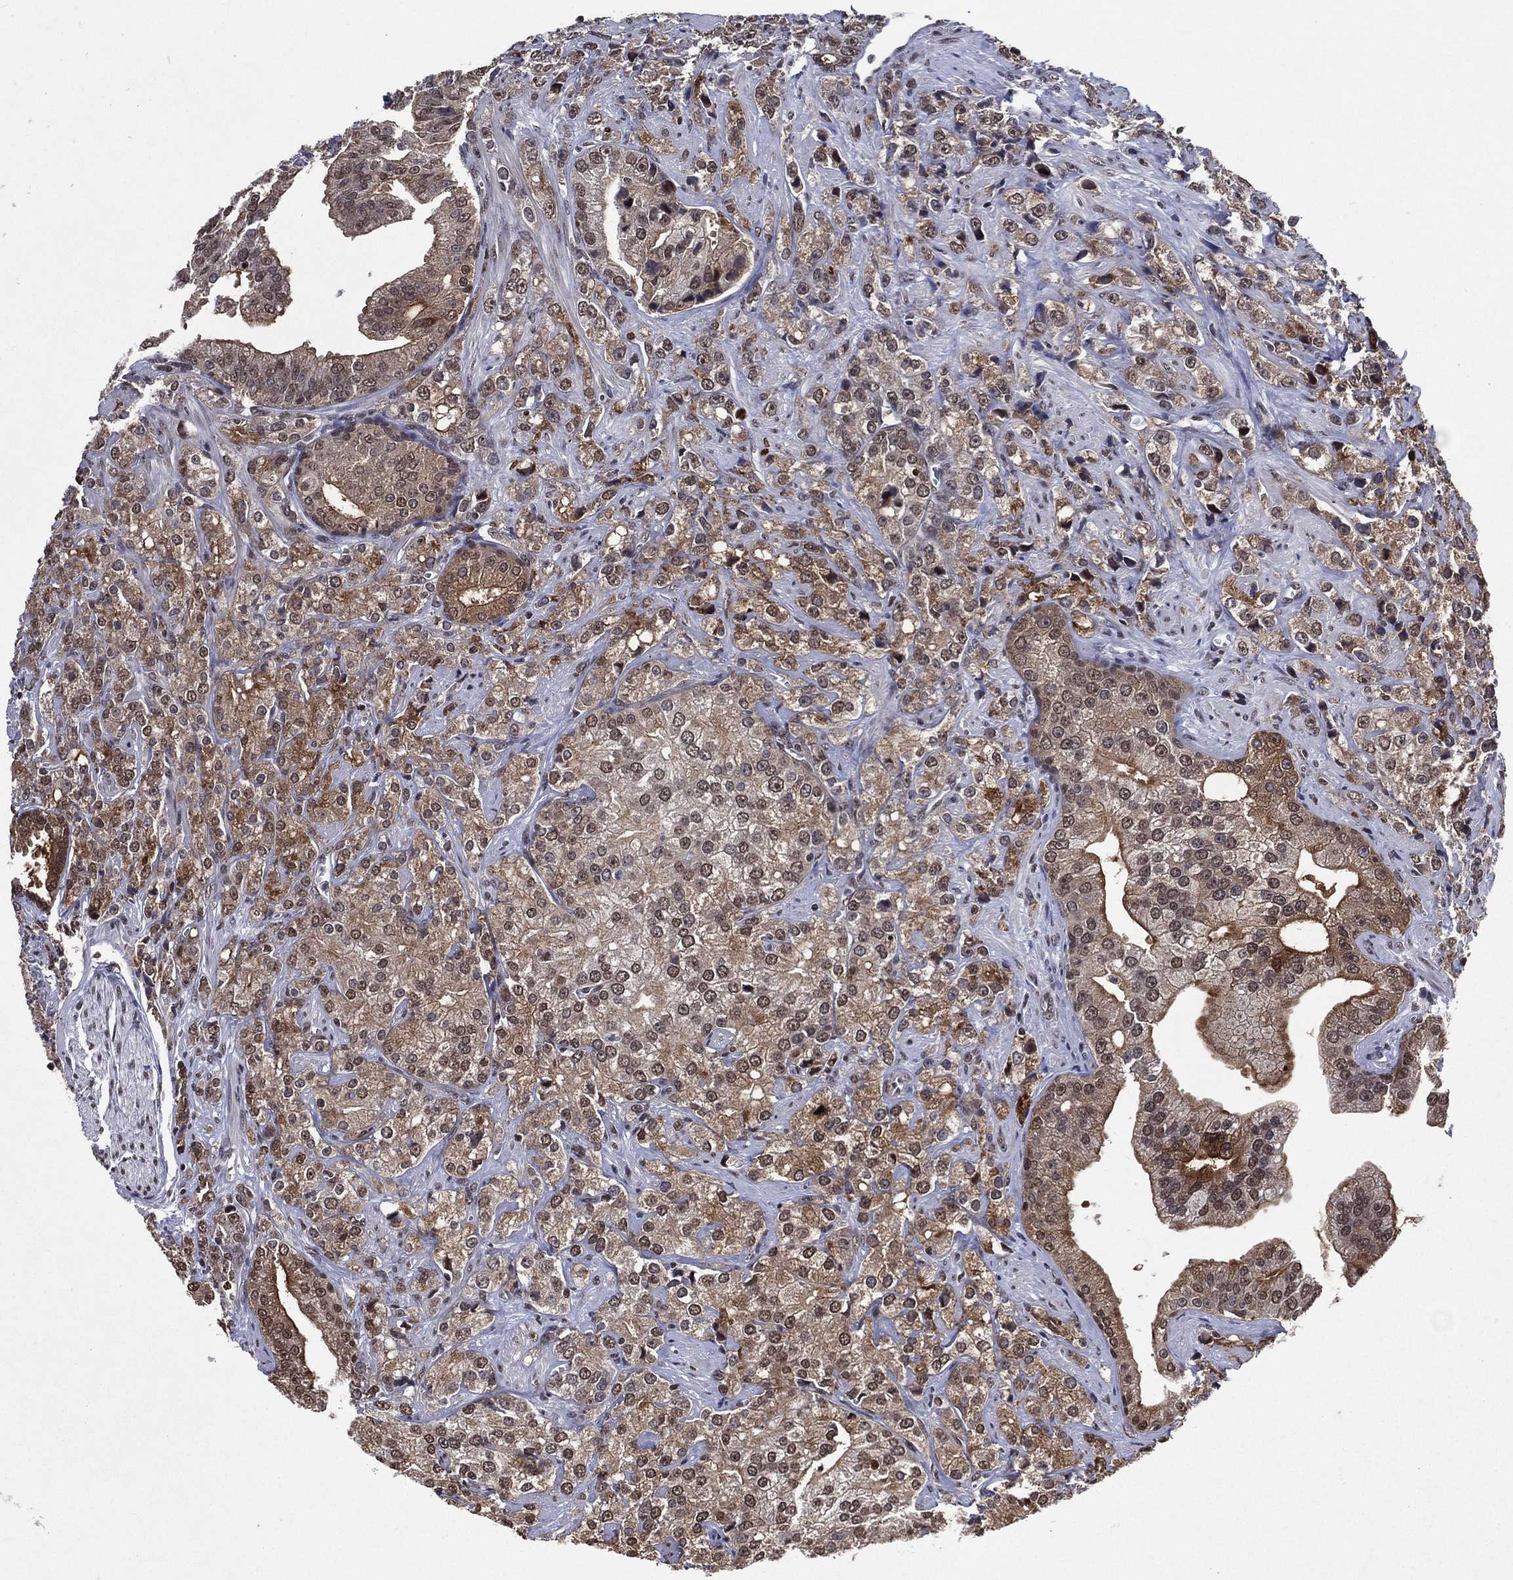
{"staining": {"intensity": "moderate", "quantity": "<25%", "location": "cytoplasmic/membranous,nuclear"}, "tissue": "prostate cancer", "cell_type": "Tumor cells", "image_type": "cancer", "snomed": [{"axis": "morphology", "description": "Adenocarcinoma, NOS"}, {"axis": "topography", "description": "Prostate and seminal vesicle, NOS"}, {"axis": "topography", "description": "Prostate"}], "caption": "This histopathology image shows immunohistochemistry (IHC) staining of adenocarcinoma (prostate), with low moderate cytoplasmic/membranous and nuclear expression in about <25% of tumor cells.", "gene": "ZBTB42", "patient": {"sex": "male", "age": 68}}